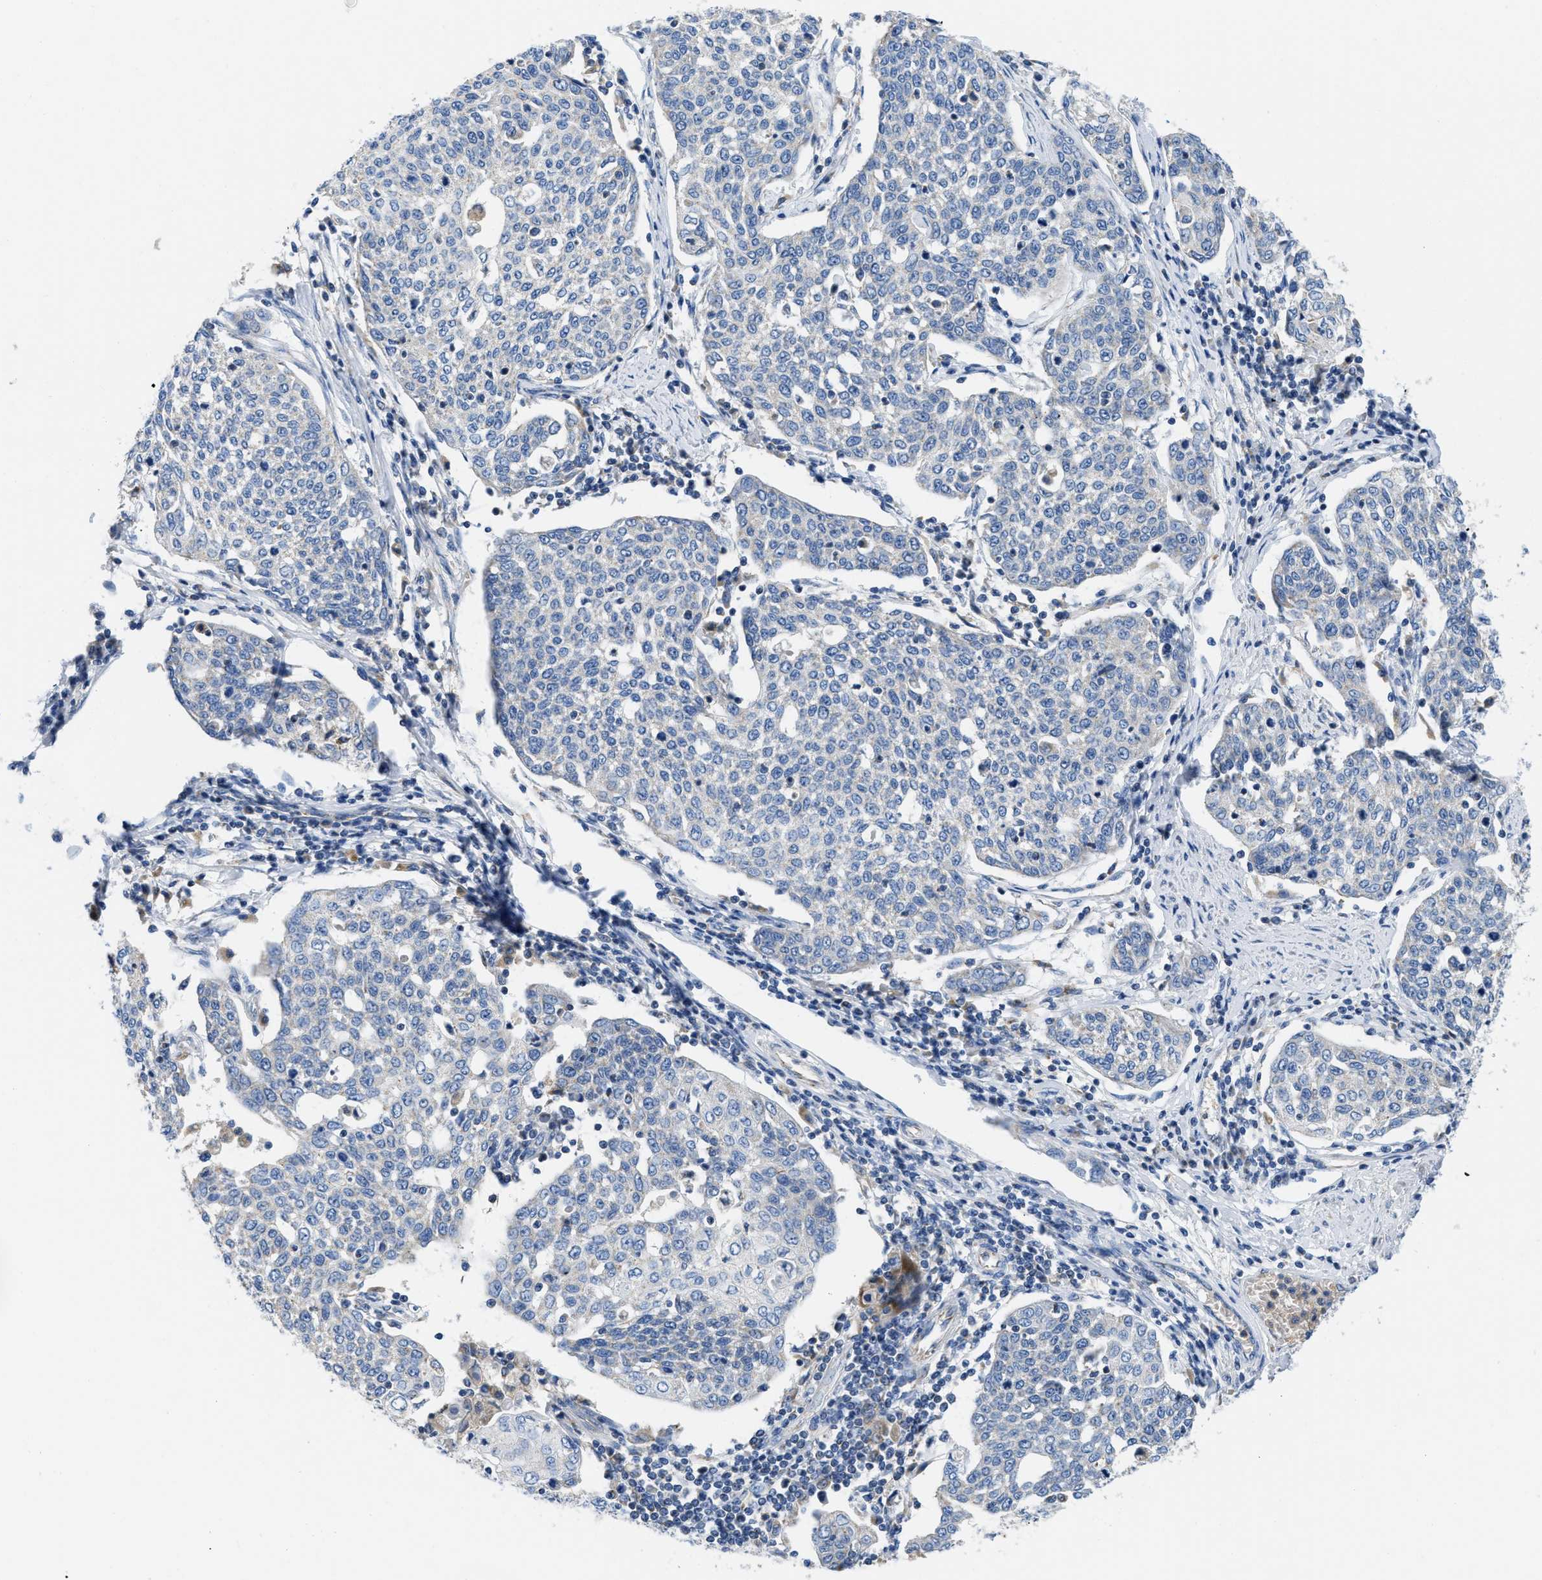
{"staining": {"intensity": "negative", "quantity": "none", "location": "none"}, "tissue": "cervical cancer", "cell_type": "Tumor cells", "image_type": "cancer", "snomed": [{"axis": "morphology", "description": "Squamous cell carcinoma, NOS"}, {"axis": "topography", "description": "Cervix"}], "caption": "Immunohistochemical staining of cervical squamous cell carcinoma shows no significant expression in tumor cells.", "gene": "SLC25A13", "patient": {"sex": "female", "age": 34}}